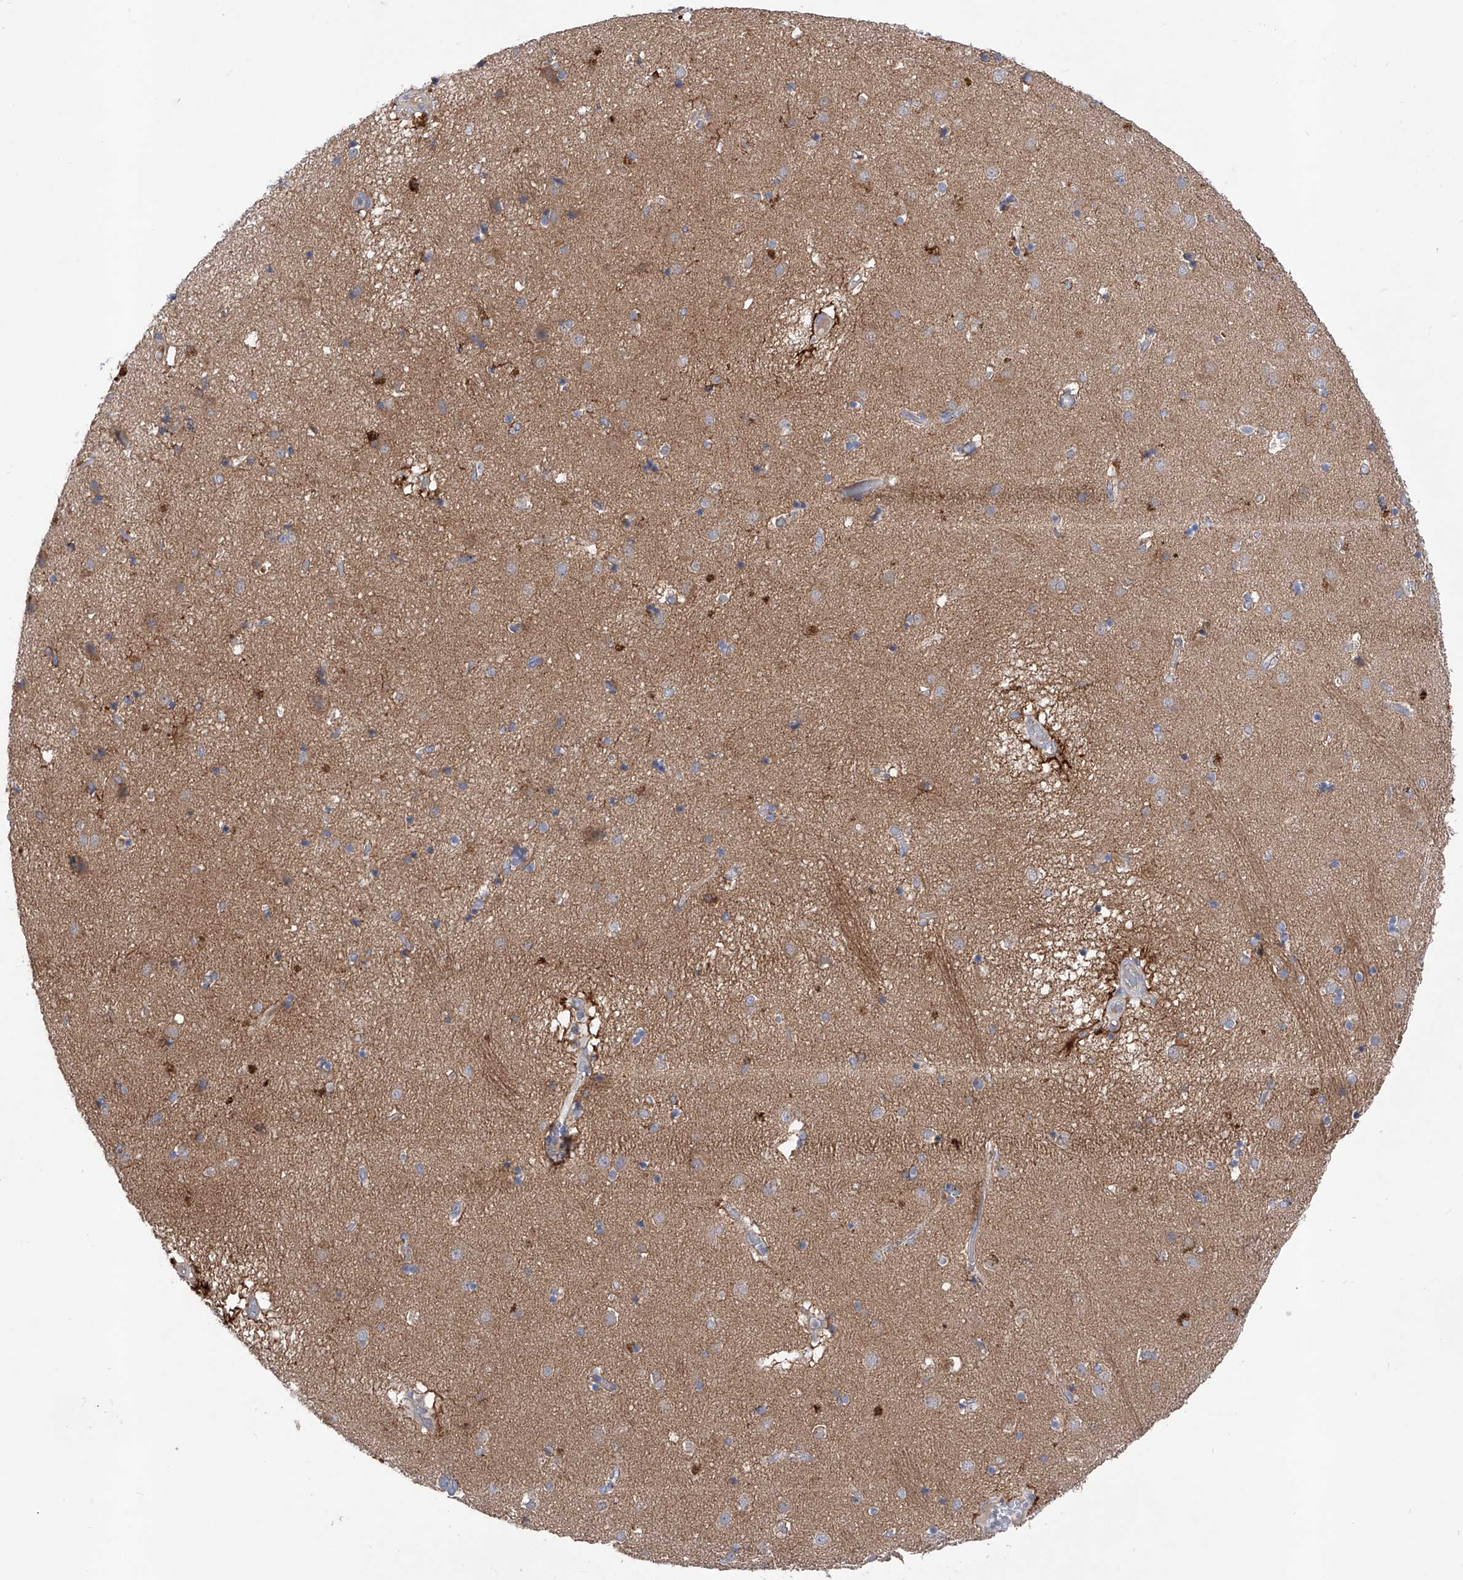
{"staining": {"intensity": "weak", "quantity": "25%-75%", "location": "cytoplasmic/membranous"}, "tissue": "caudate", "cell_type": "Glial cells", "image_type": "normal", "snomed": [{"axis": "morphology", "description": "Normal tissue, NOS"}, {"axis": "topography", "description": "Lateral ventricle wall"}], "caption": "This micrograph exhibits unremarkable caudate stained with IHC to label a protein in brown. The cytoplasmic/membranous of glial cells show weak positivity for the protein. Nuclei are counter-stained blue.", "gene": "INPP5B", "patient": {"sex": "male", "age": 70}}